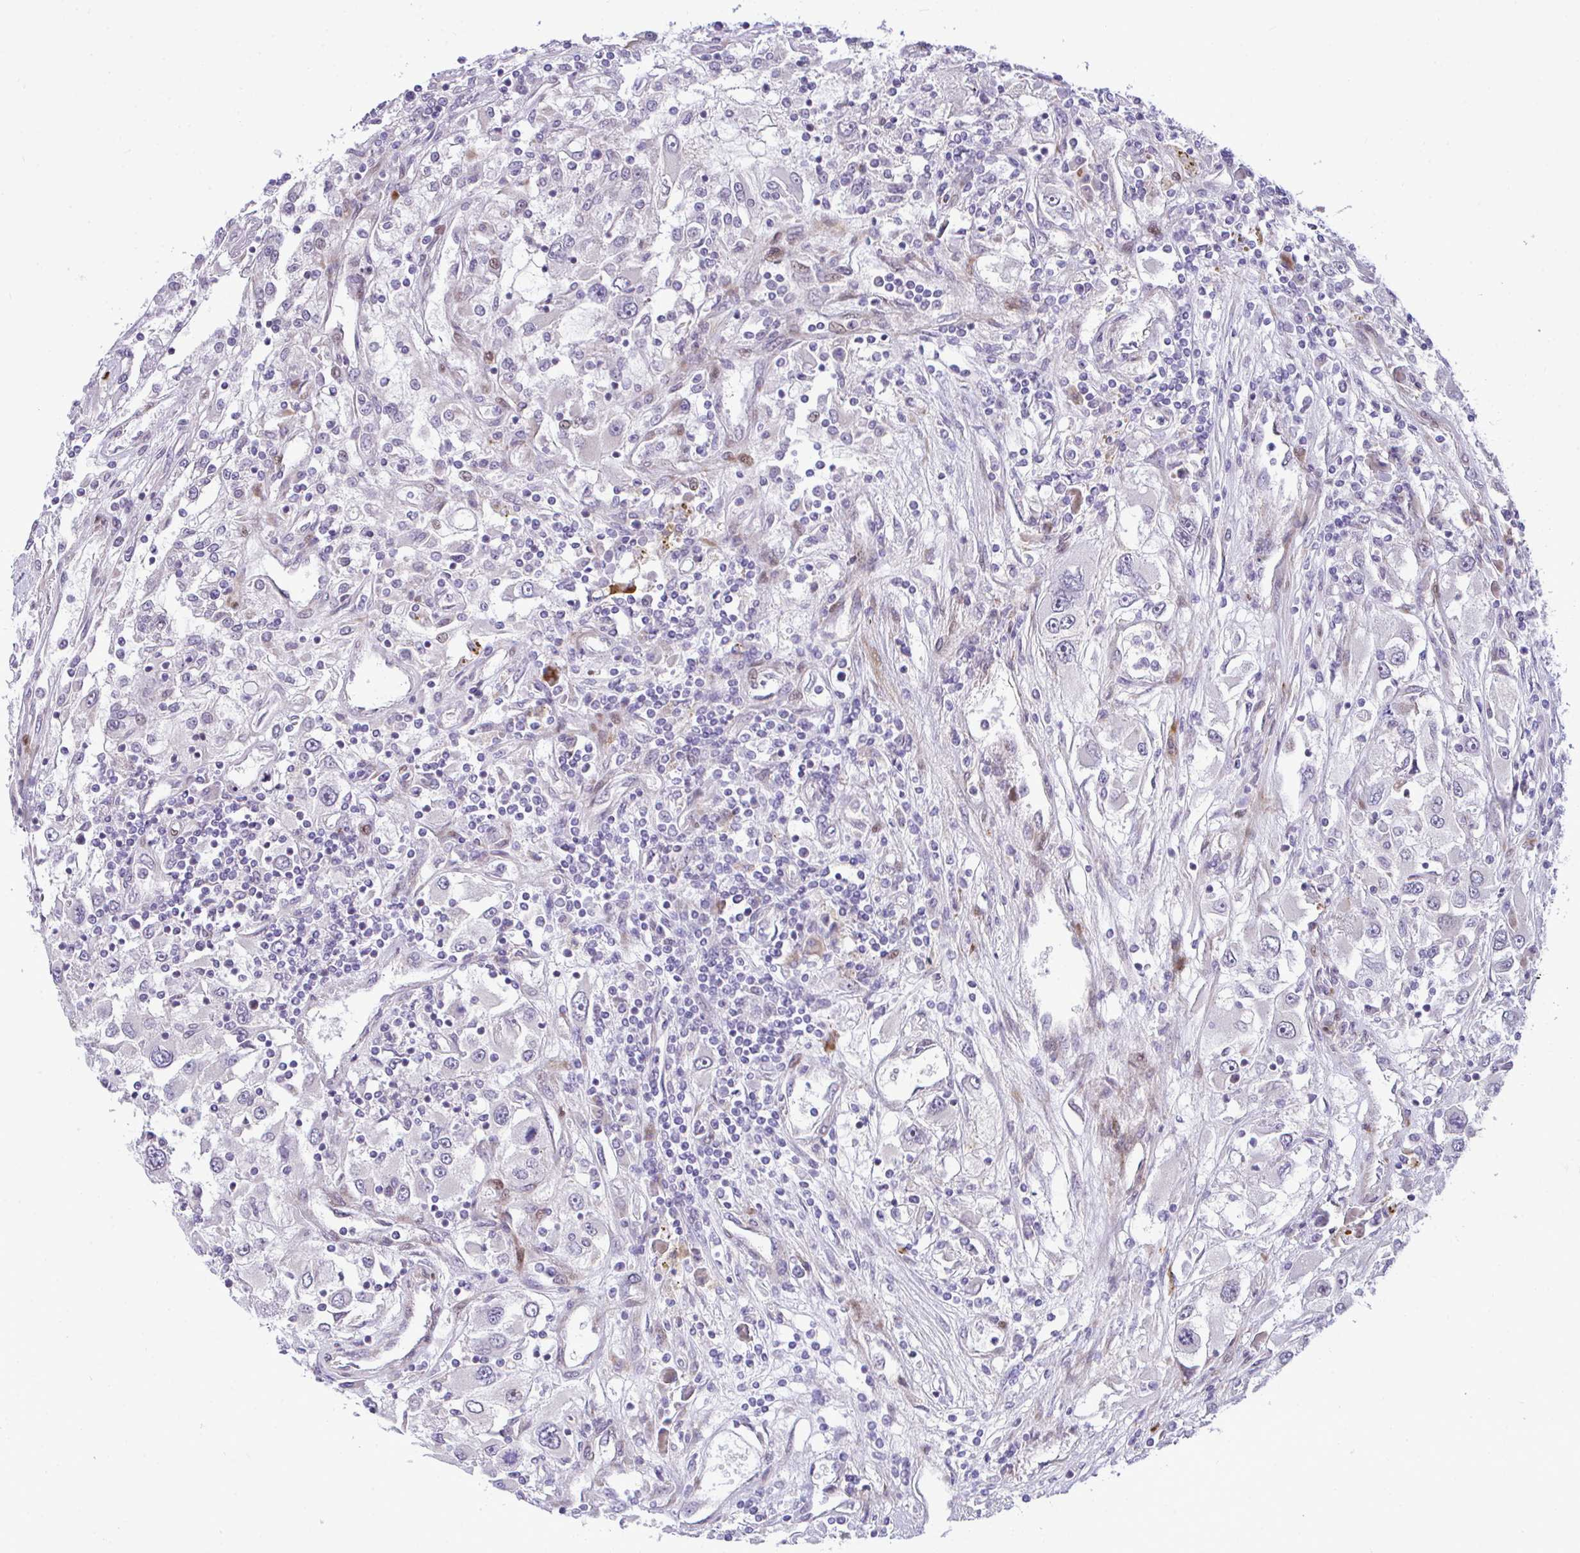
{"staining": {"intensity": "negative", "quantity": "none", "location": "none"}, "tissue": "renal cancer", "cell_type": "Tumor cells", "image_type": "cancer", "snomed": [{"axis": "morphology", "description": "Adenocarcinoma, NOS"}, {"axis": "topography", "description": "Kidney"}], "caption": "An immunohistochemistry image of renal cancer (adenocarcinoma) is shown. There is no staining in tumor cells of renal cancer (adenocarcinoma).", "gene": "CASTOR2", "patient": {"sex": "female", "age": 52}}